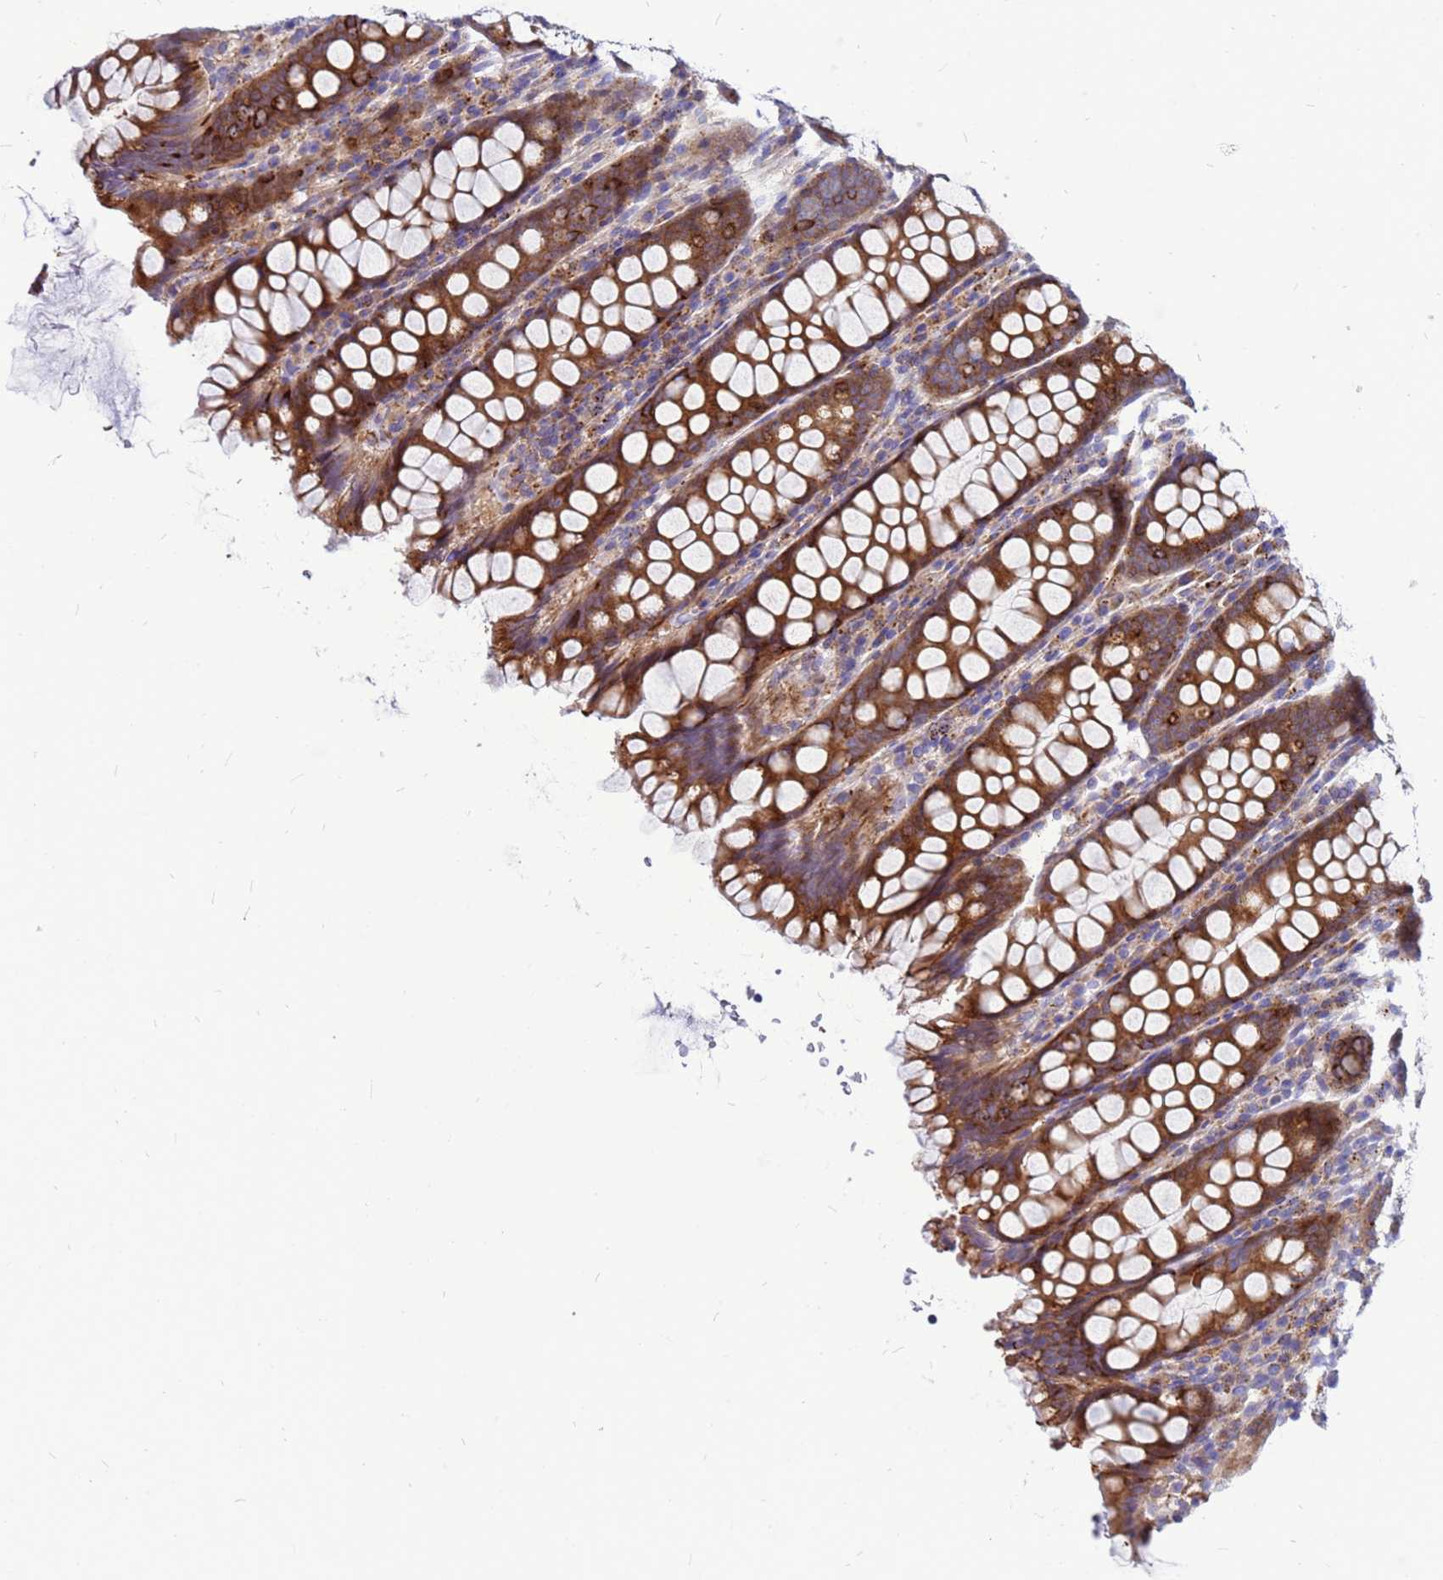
{"staining": {"intensity": "negative", "quantity": "none", "location": "none"}, "tissue": "colon", "cell_type": "Endothelial cells", "image_type": "normal", "snomed": [{"axis": "morphology", "description": "Normal tissue, NOS"}, {"axis": "topography", "description": "Colon"}], "caption": "The micrograph reveals no staining of endothelial cells in normal colon. (Brightfield microscopy of DAB IHC at high magnification).", "gene": "FHIP1A", "patient": {"sex": "female", "age": 79}}